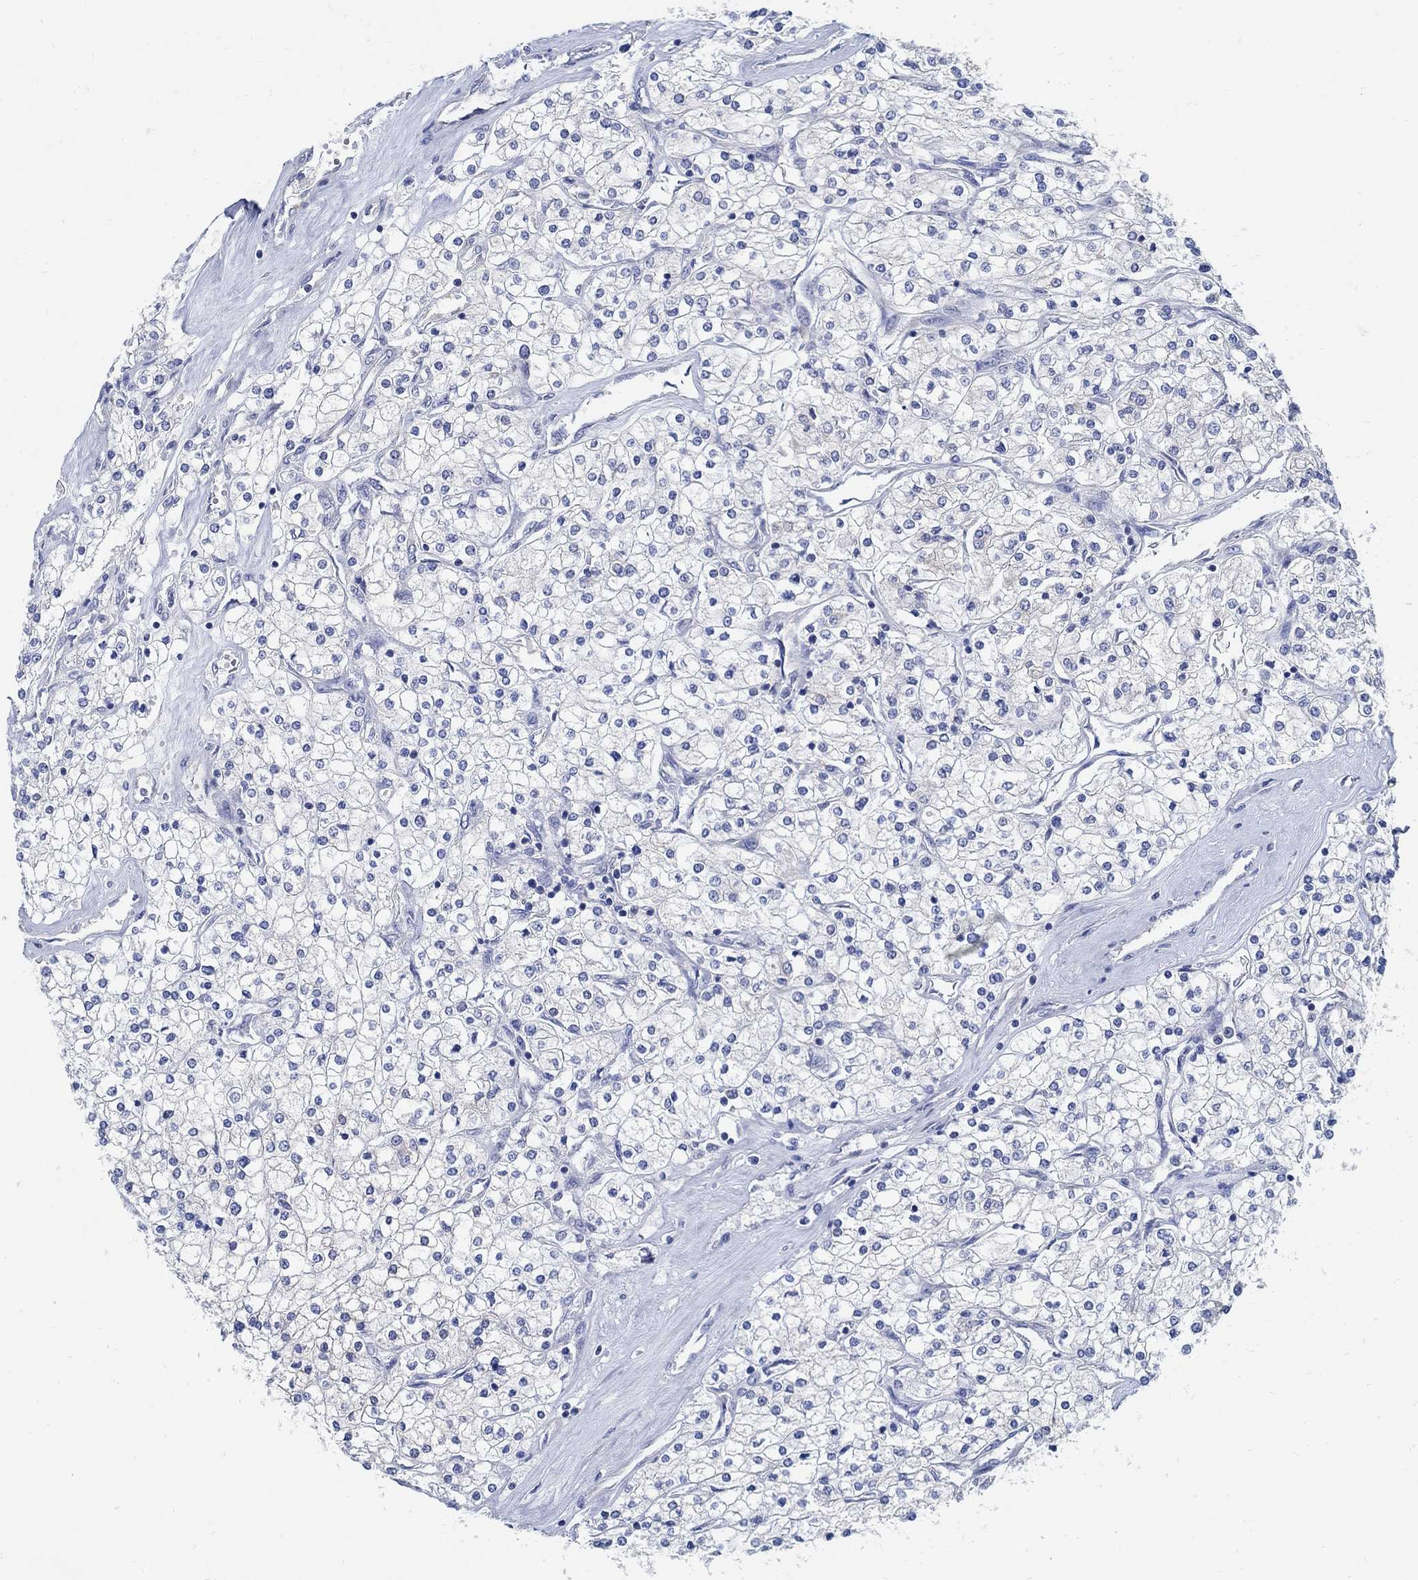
{"staining": {"intensity": "negative", "quantity": "none", "location": "none"}, "tissue": "renal cancer", "cell_type": "Tumor cells", "image_type": "cancer", "snomed": [{"axis": "morphology", "description": "Adenocarcinoma, NOS"}, {"axis": "topography", "description": "Kidney"}], "caption": "Tumor cells show no significant positivity in adenocarcinoma (renal). (DAB (3,3'-diaminobenzidine) immunohistochemistry visualized using brightfield microscopy, high magnification).", "gene": "PCDH11X", "patient": {"sex": "male", "age": 80}}